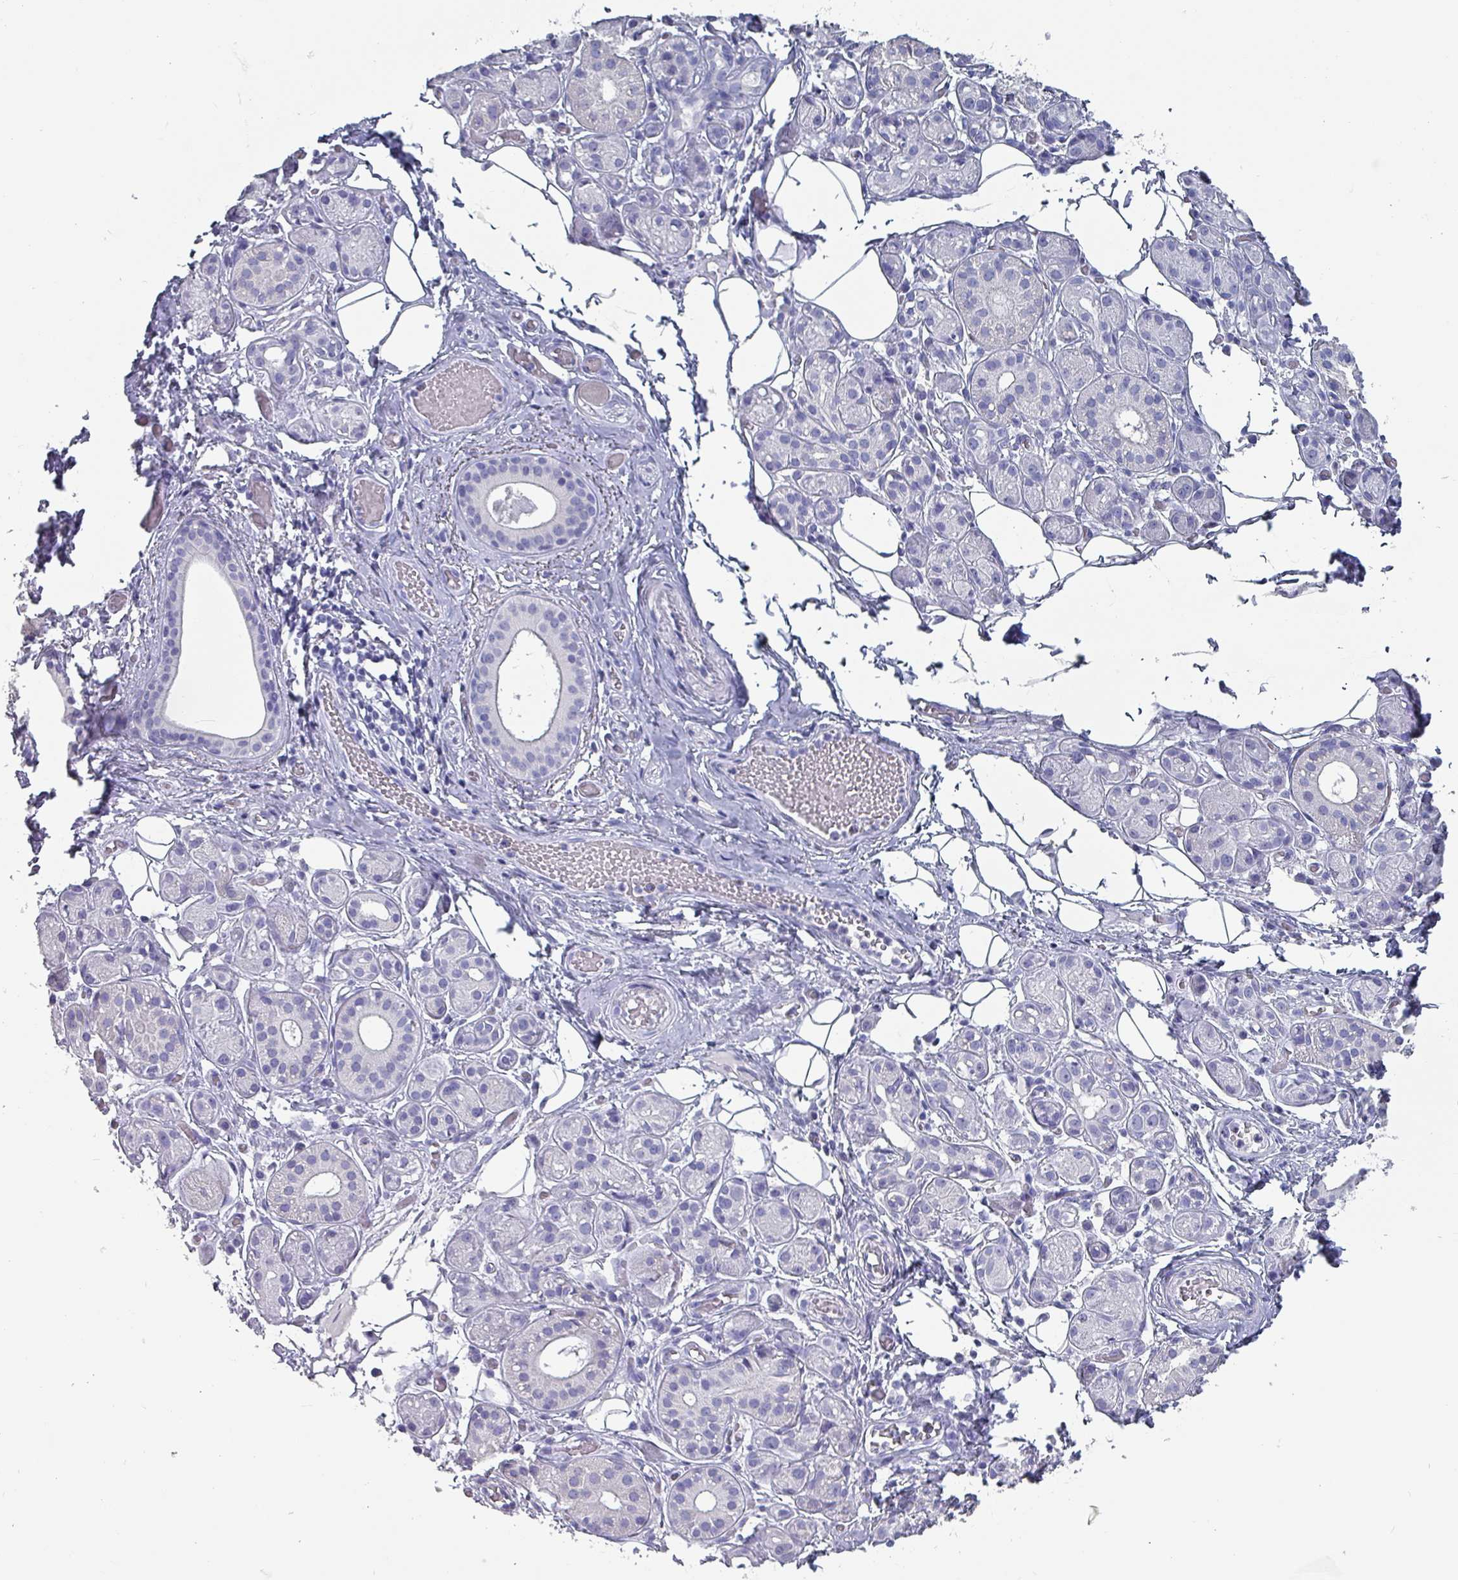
{"staining": {"intensity": "negative", "quantity": "none", "location": "none"}, "tissue": "salivary gland", "cell_type": "Glandular cells", "image_type": "normal", "snomed": [{"axis": "morphology", "description": "Normal tissue, NOS"}, {"axis": "topography", "description": "Salivary gland"}], "caption": "Image shows no significant protein positivity in glandular cells of benign salivary gland.", "gene": "INS", "patient": {"sex": "male", "age": 82}}